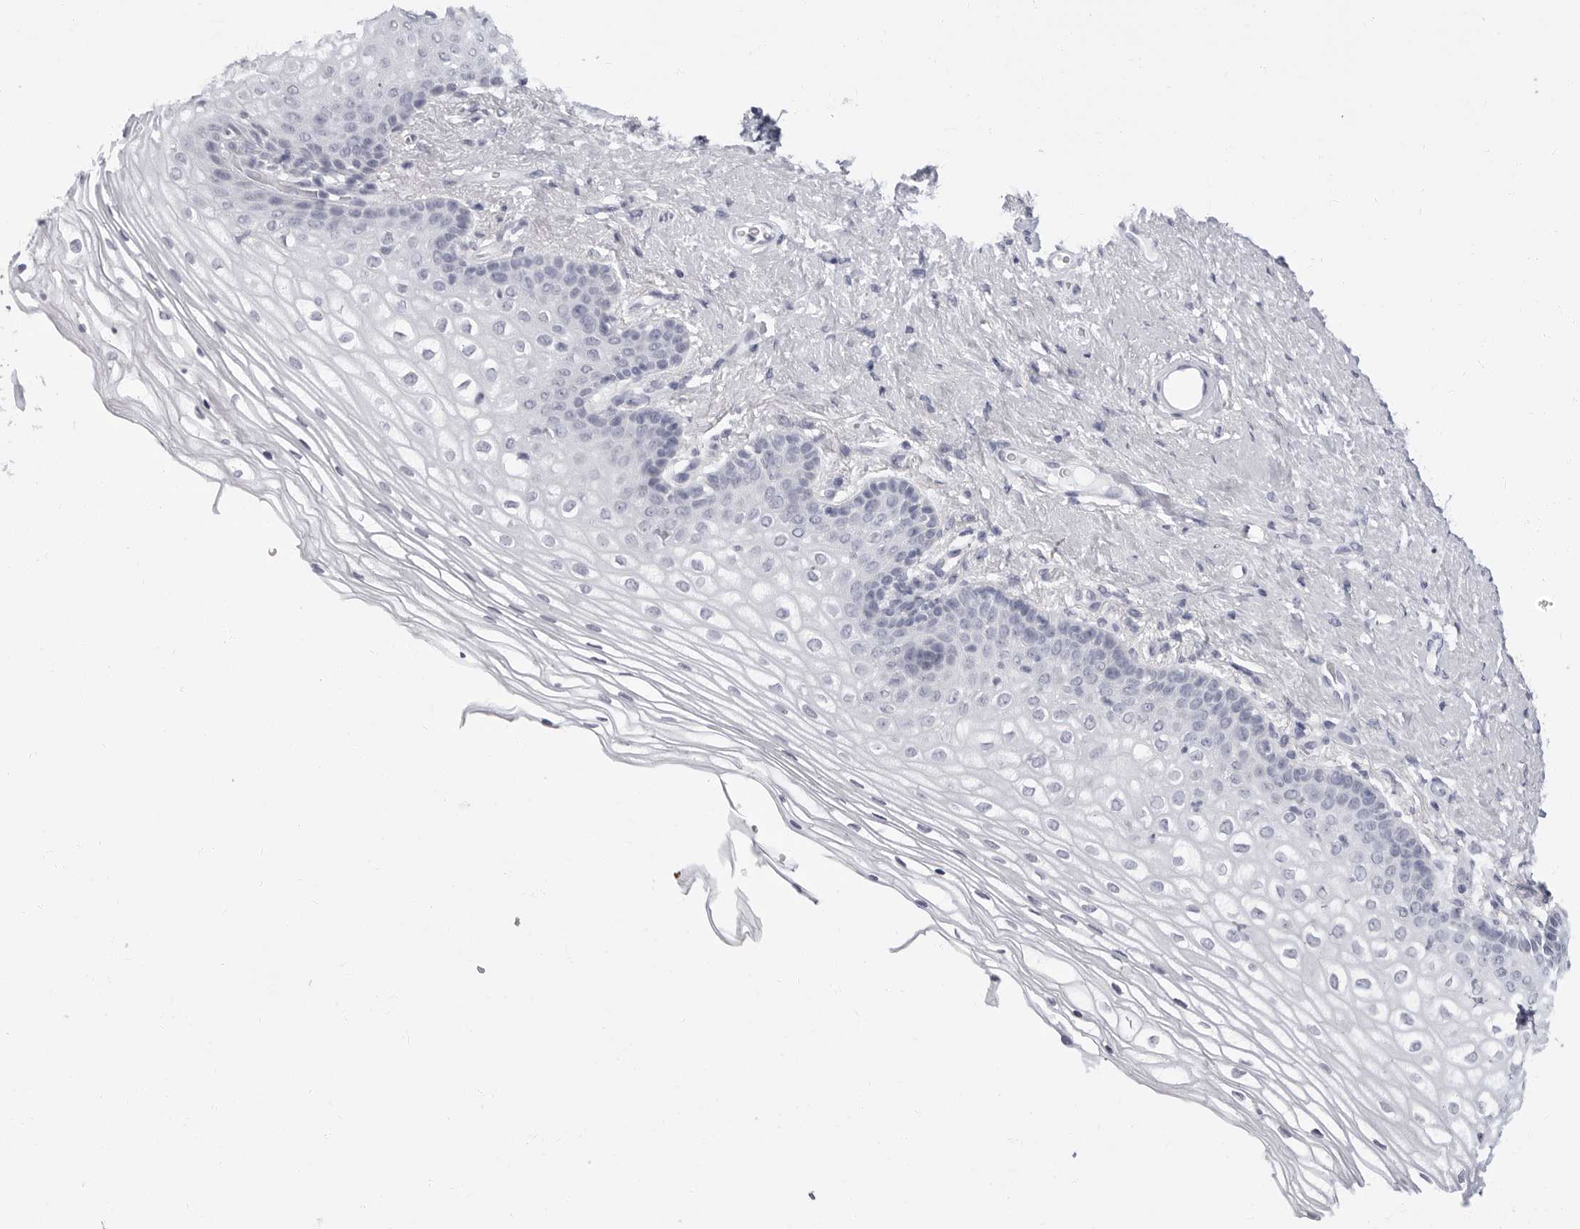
{"staining": {"intensity": "negative", "quantity": "none", "location": "none"}, "tissue": "vagina", "cell_type": "Squamous epithelial cells", "image_type": "normal", "snomed": [{"axis": "morphology", "description": "Normal tissue, NOS"}, {"axis": "topography", "description": "Vagina"}], "caption": "Normal vagina was stained to show a protein in brown. There is no significant staining in squamous epithelial cells. The staining is performed using DAB brown chromogen with nuclei counter-stained in using hematoxylin.", "gene": "ERICH3", "patient": {"sex": "female", "age": 60}}